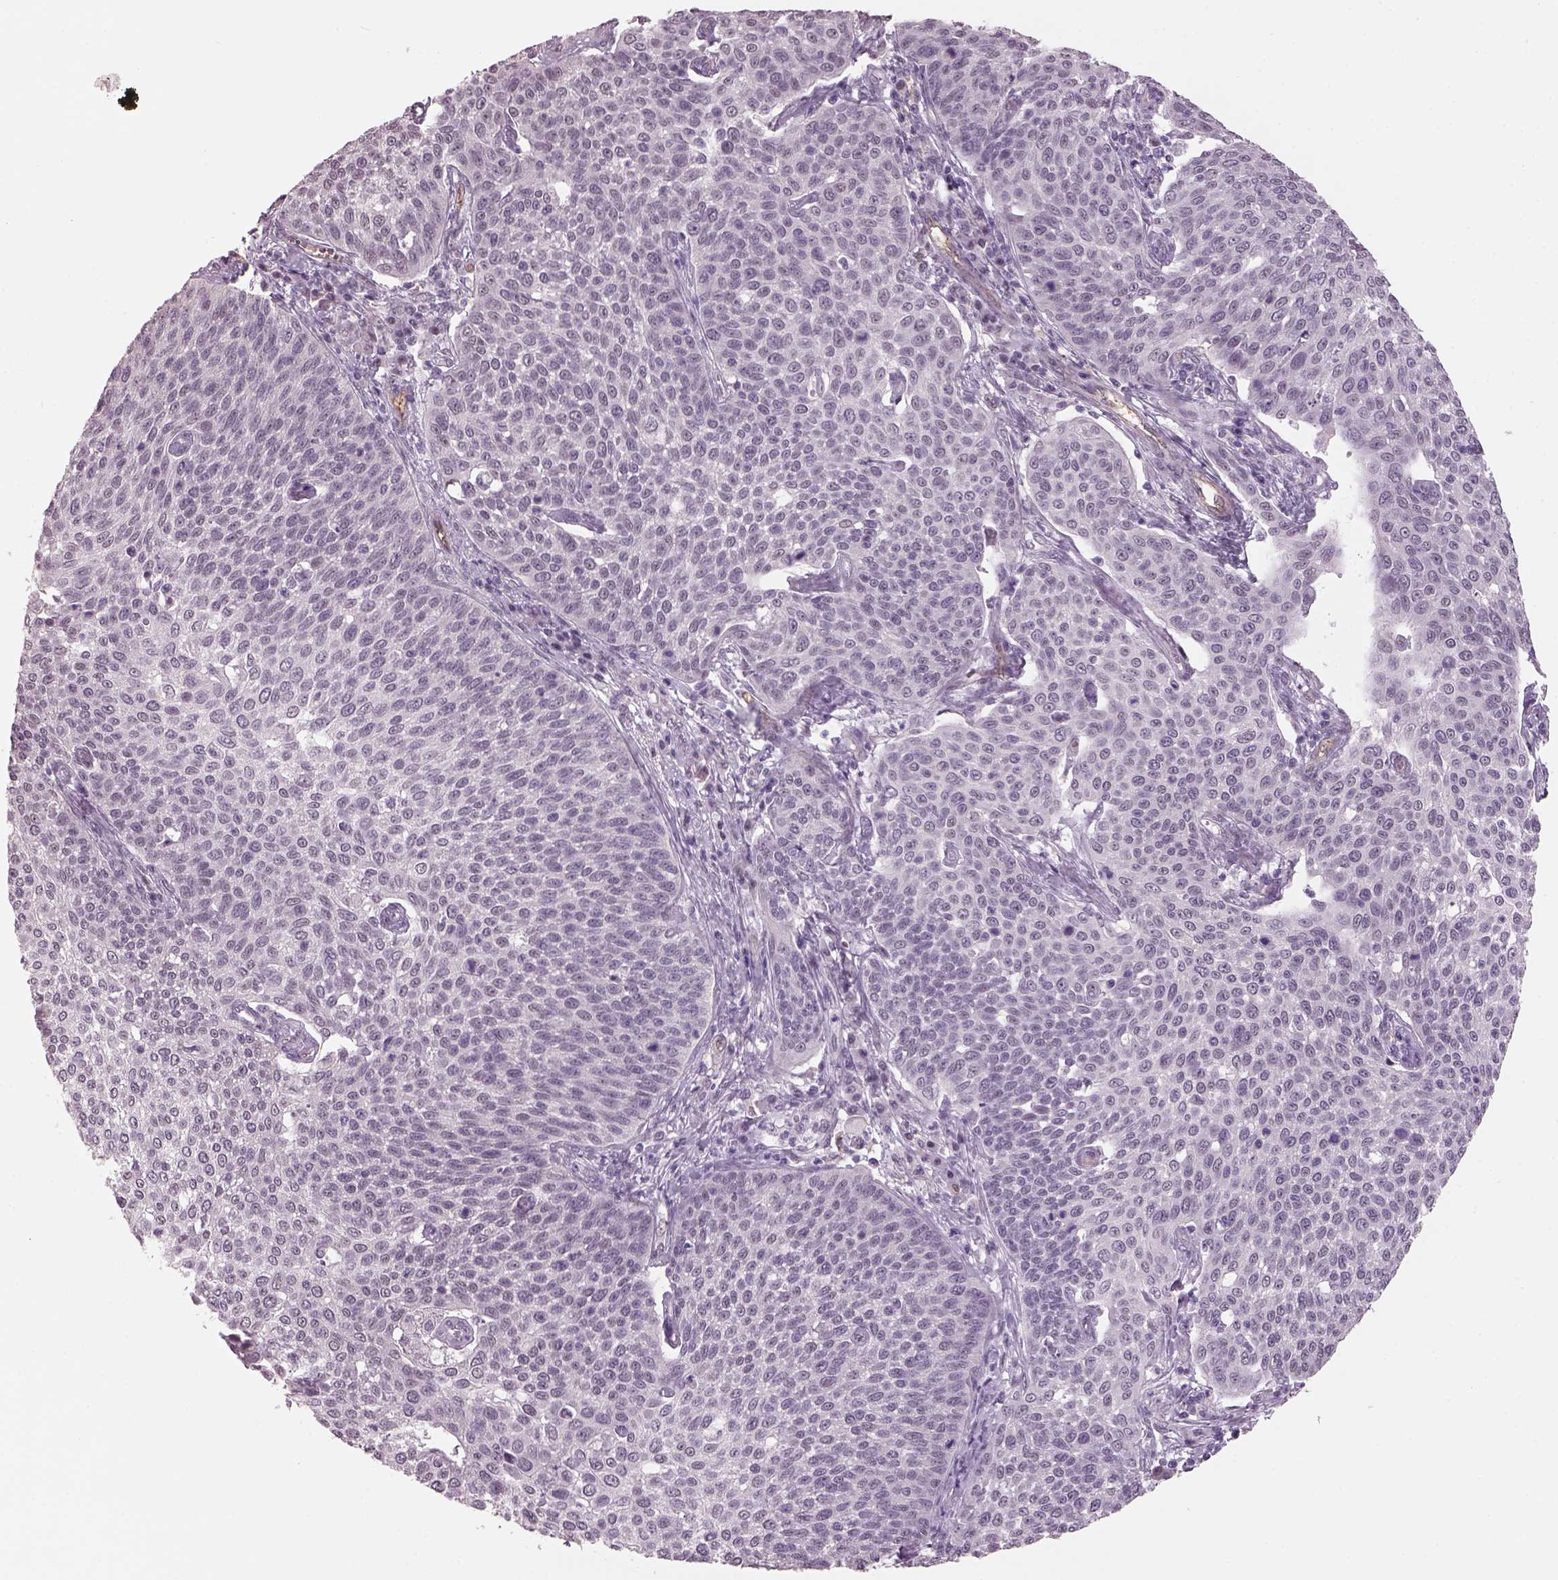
{"staining": {"intensity": "negative", "quantity": "none", "location": "none"}, "tissue": "cervical cancer", "cell_type": "Tumor cells", "image_type": "cancer", "snomed": [{"axis": "morphology", "description": "Squamous cell carcinoma, NOS"}, {"axis": "topography", "description": "Cervix"}], "caption": "DAB immunohistochemical staining of human cervical squamous cell carcinoma exhibits no significant staining in tumor cells.", "gene": "NAT8", "patient": {"sex": "female", "age": 34}}